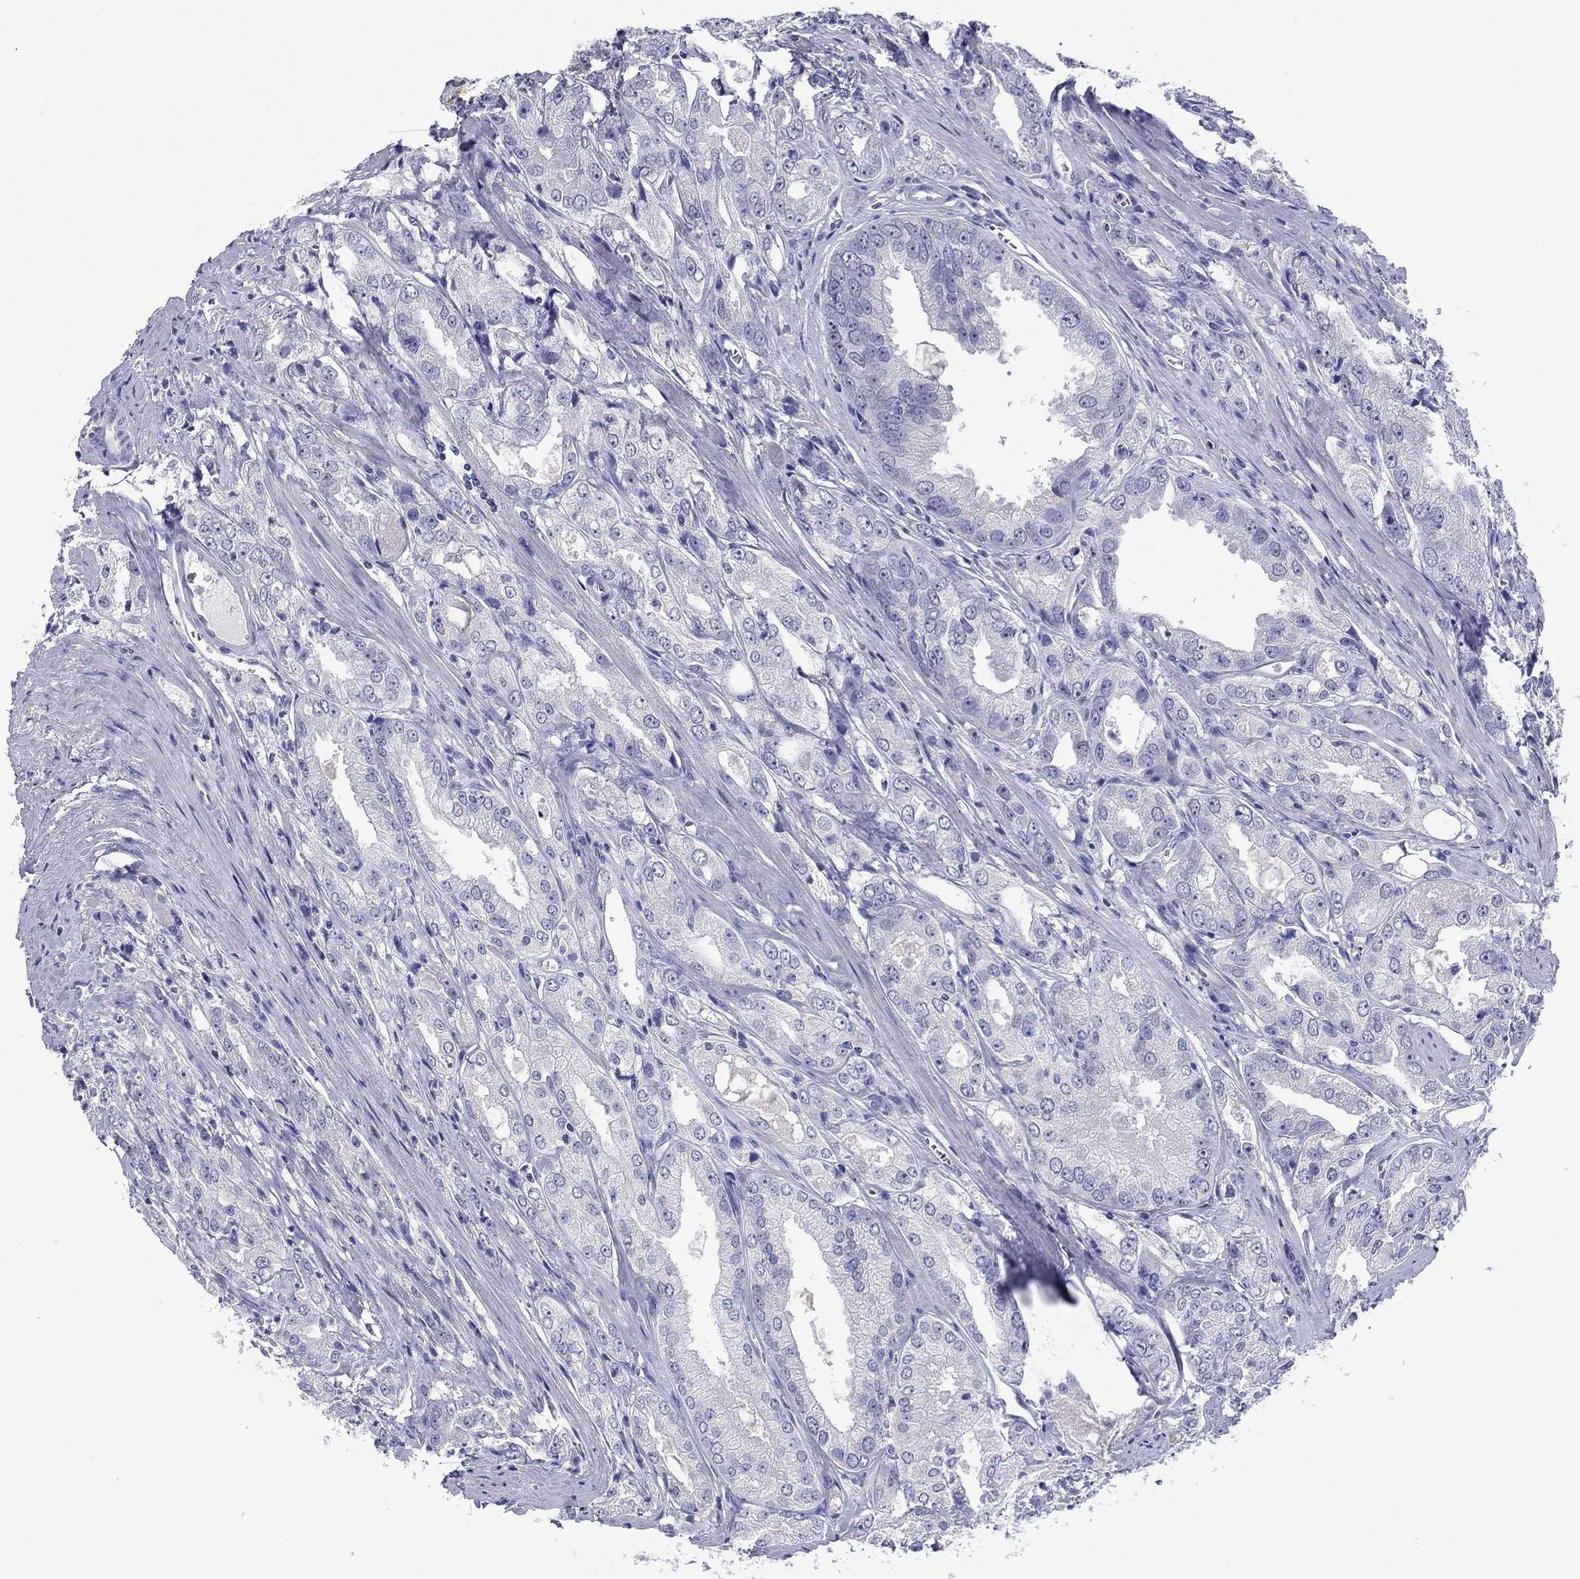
{"staining": {"intensity": "negative", "quantity": "none", "location": "none"}, "tissue": "prostate cancer", "cell_type": "Tumor cells", "image_type": "cancer", "snomed": [{"axis": "morphology", "description": "Adenocarcinoma, NOS"}, {"axis": "morphology", "description": "Adenocarcinoma, High grade"}, {"axis": "topography", "description": "Prostate"}], "caption": "An immunohistochemistry (IHC) histopathology image of prostate cancer is shown. There is no staining in tumor cells of prostate cancer.", "gene": "TCFL5", "patient": {"sex": "male", "age": 70}}